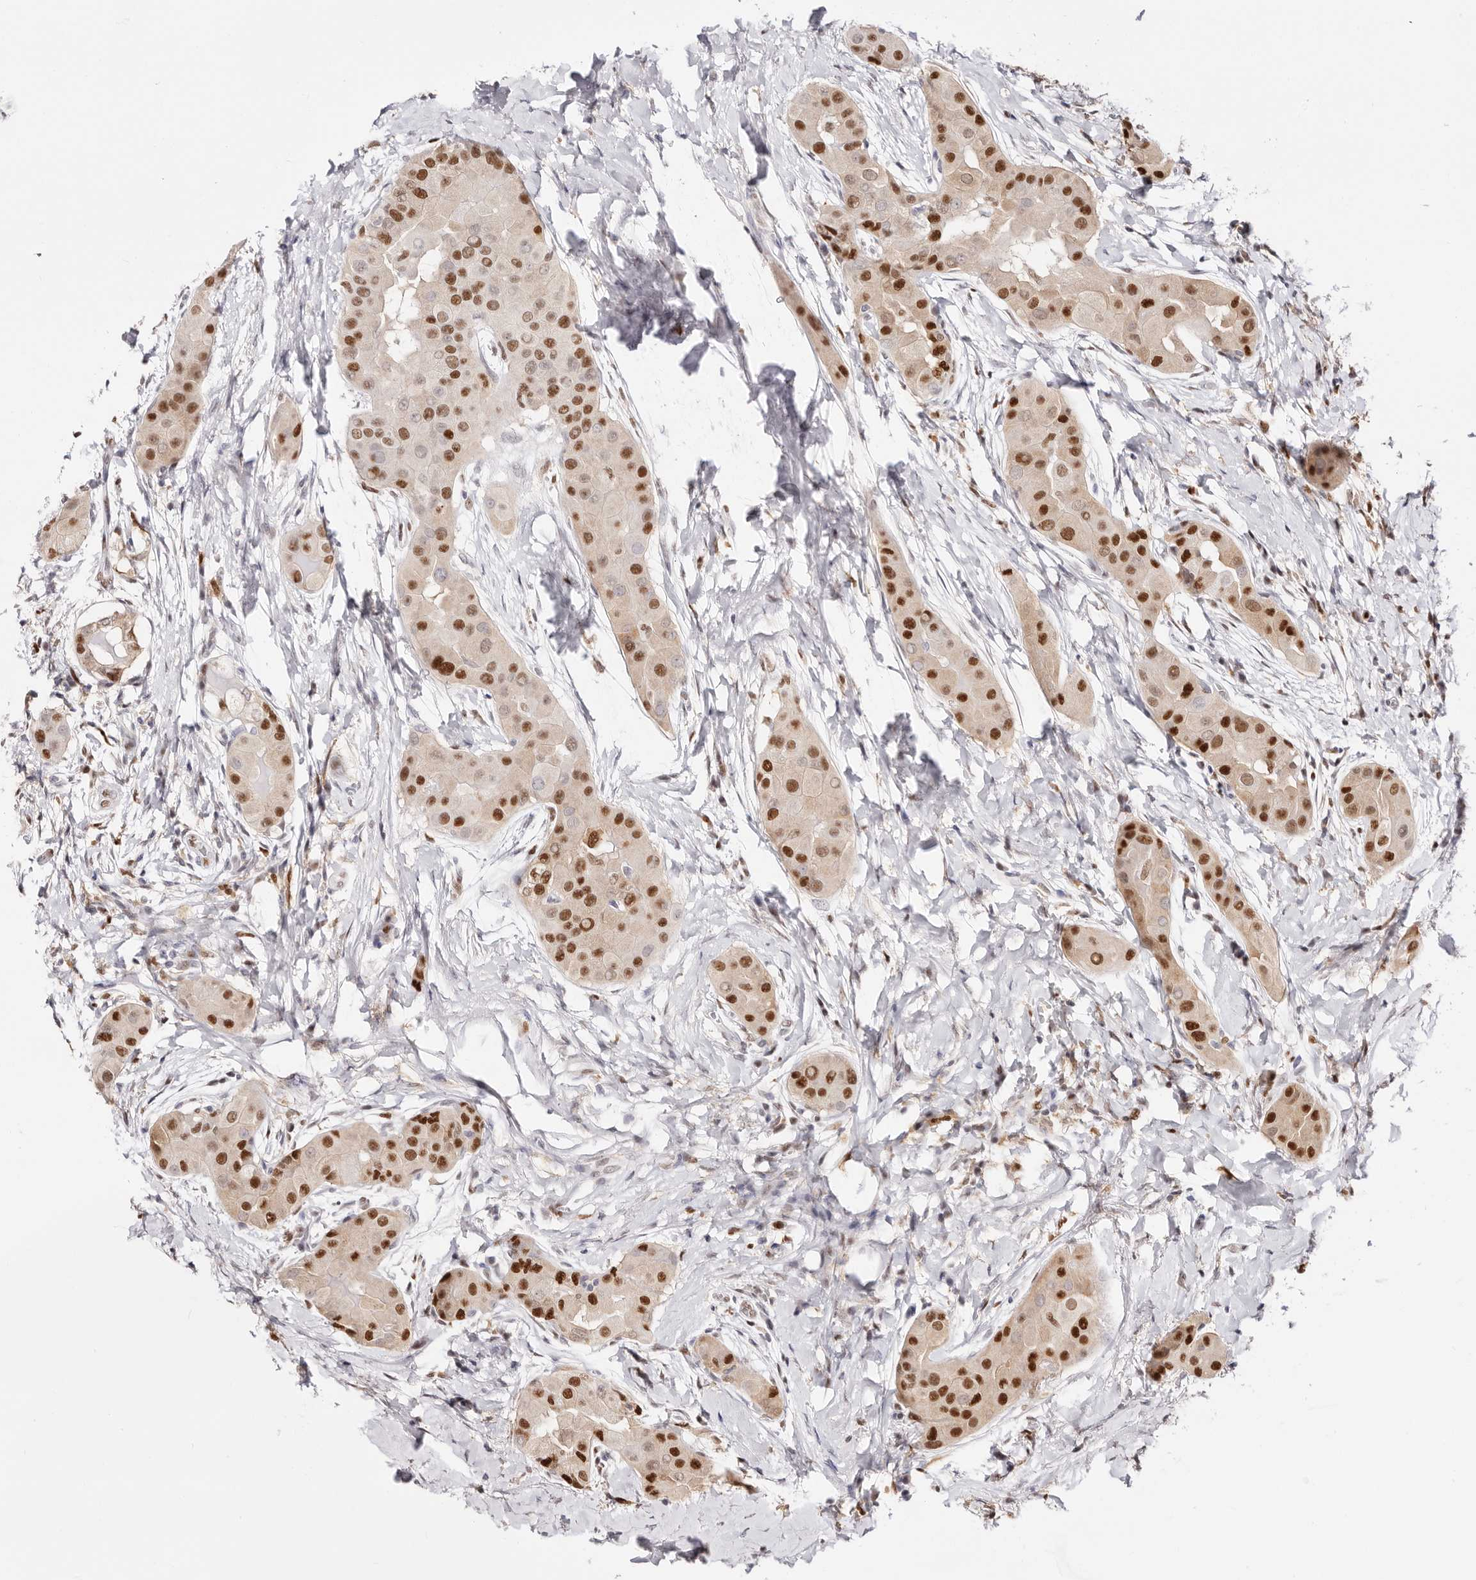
{"staining": {"intensity": "strong", "quantity": ">75%", "location": "nuclear"}, "tissue": "thyroid cancer", "cell_type": "Tumor cells", "image_type": "cancer", "snomed": [{"axis": "morphology", "description": "Papillary adenocarcinoma, NOS"}, {"axis": "topography", "description": "Thyroid gland"}], "caption": "Thyroid cancer stained with a protein marker demonstrates strong staining in tumor cells.", "gene": "TKT", "patient": {"sex": "male", "age": 33}}